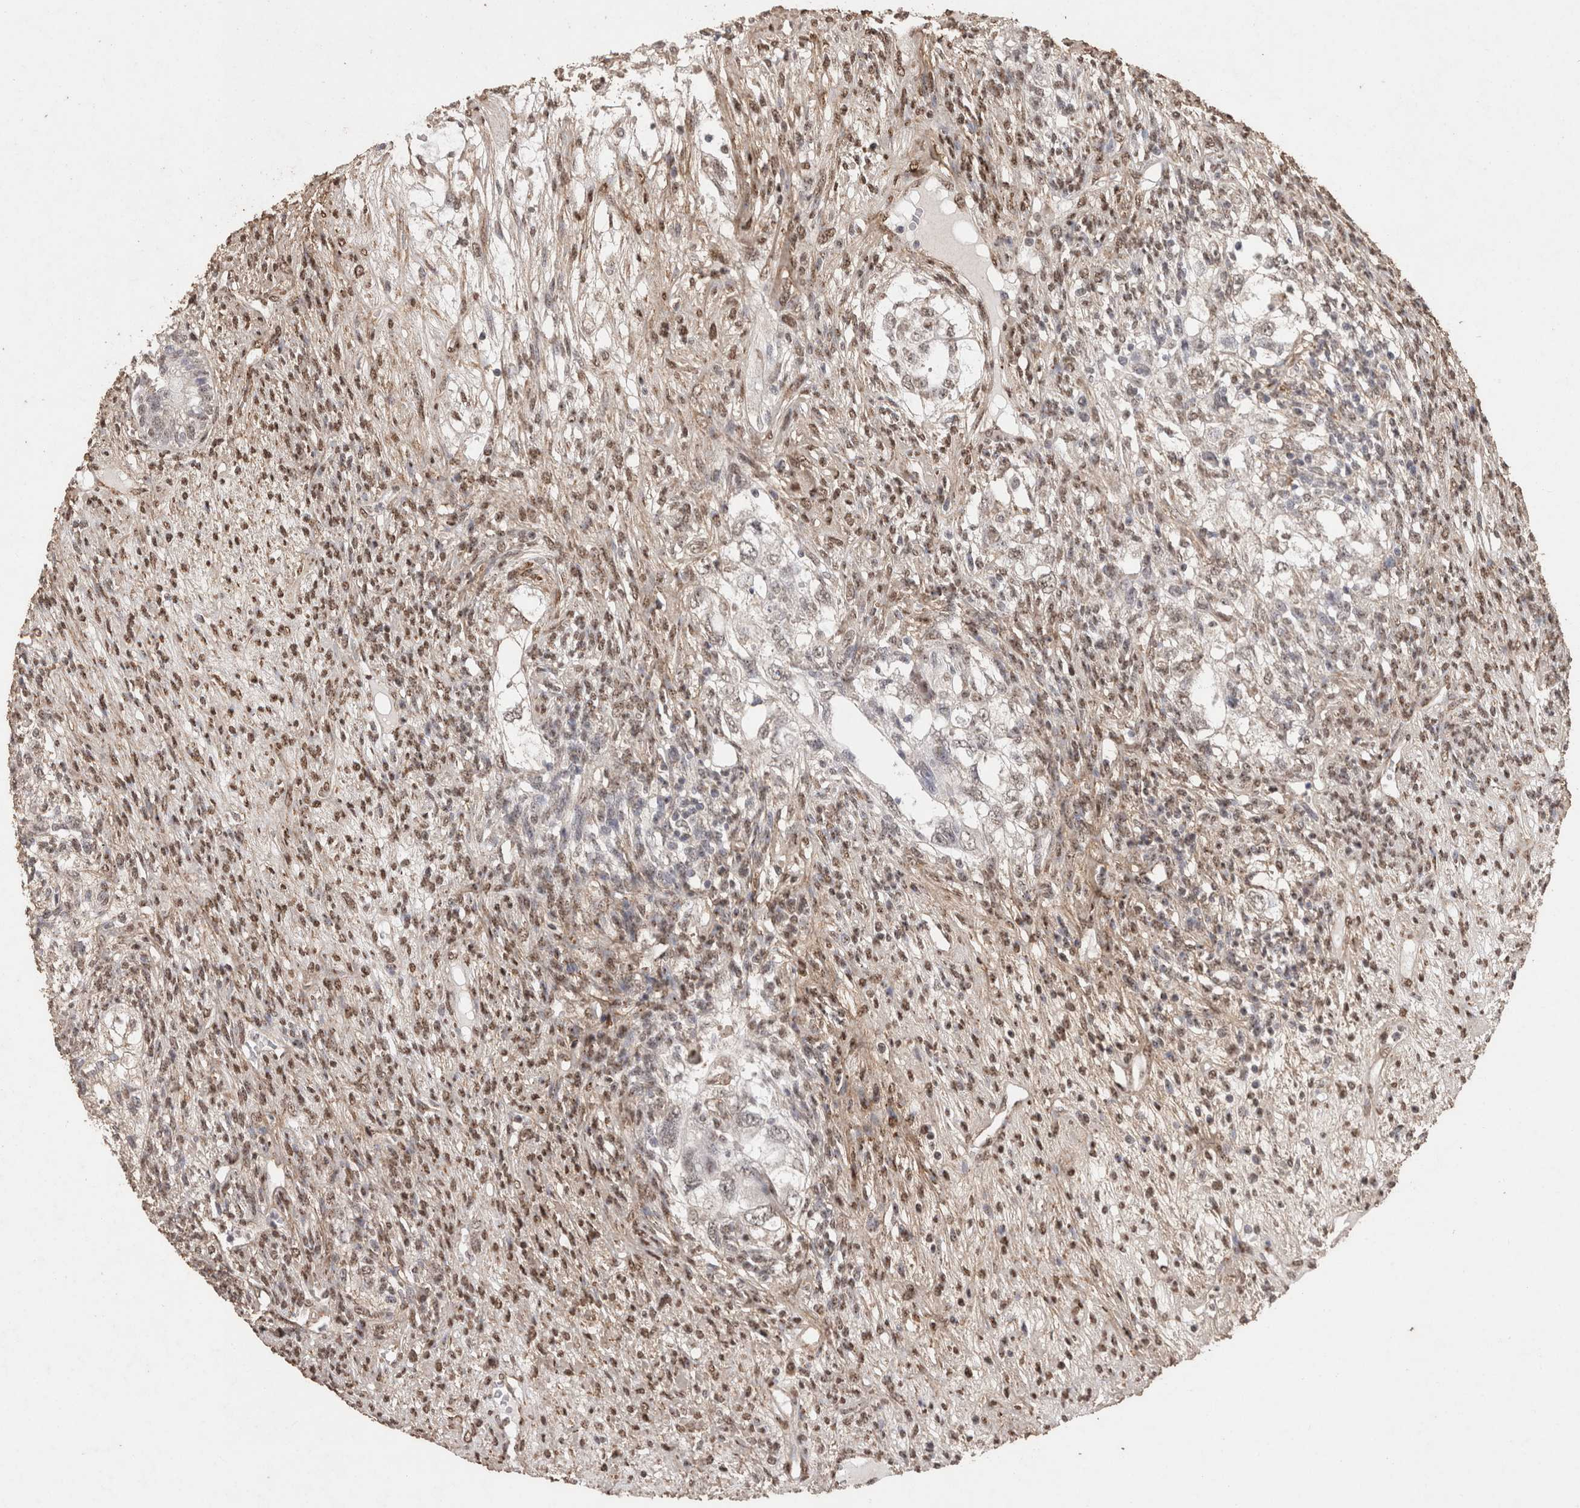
{"staining": {"intensity": "negative", "quantity": "none", "location": "none"}, "tissue": "testis cancer", "cell_type": "Tumor cells", "image_type": "cancer", "snomed": [{"axis": "morphology", "description": "Seminoma, NOS"}, {"axis": "topography", "description": "Testis"}], "caption": "This is a histopathology image of IHC staining of testis cancer, which shows no expression in tumor cells. (DAB (3,3'-diaminobenzidine) IHC with hematoxylin counter stain).", "gene": "C1QTNF5", "patient": {"sex": "male", "age": 28}}